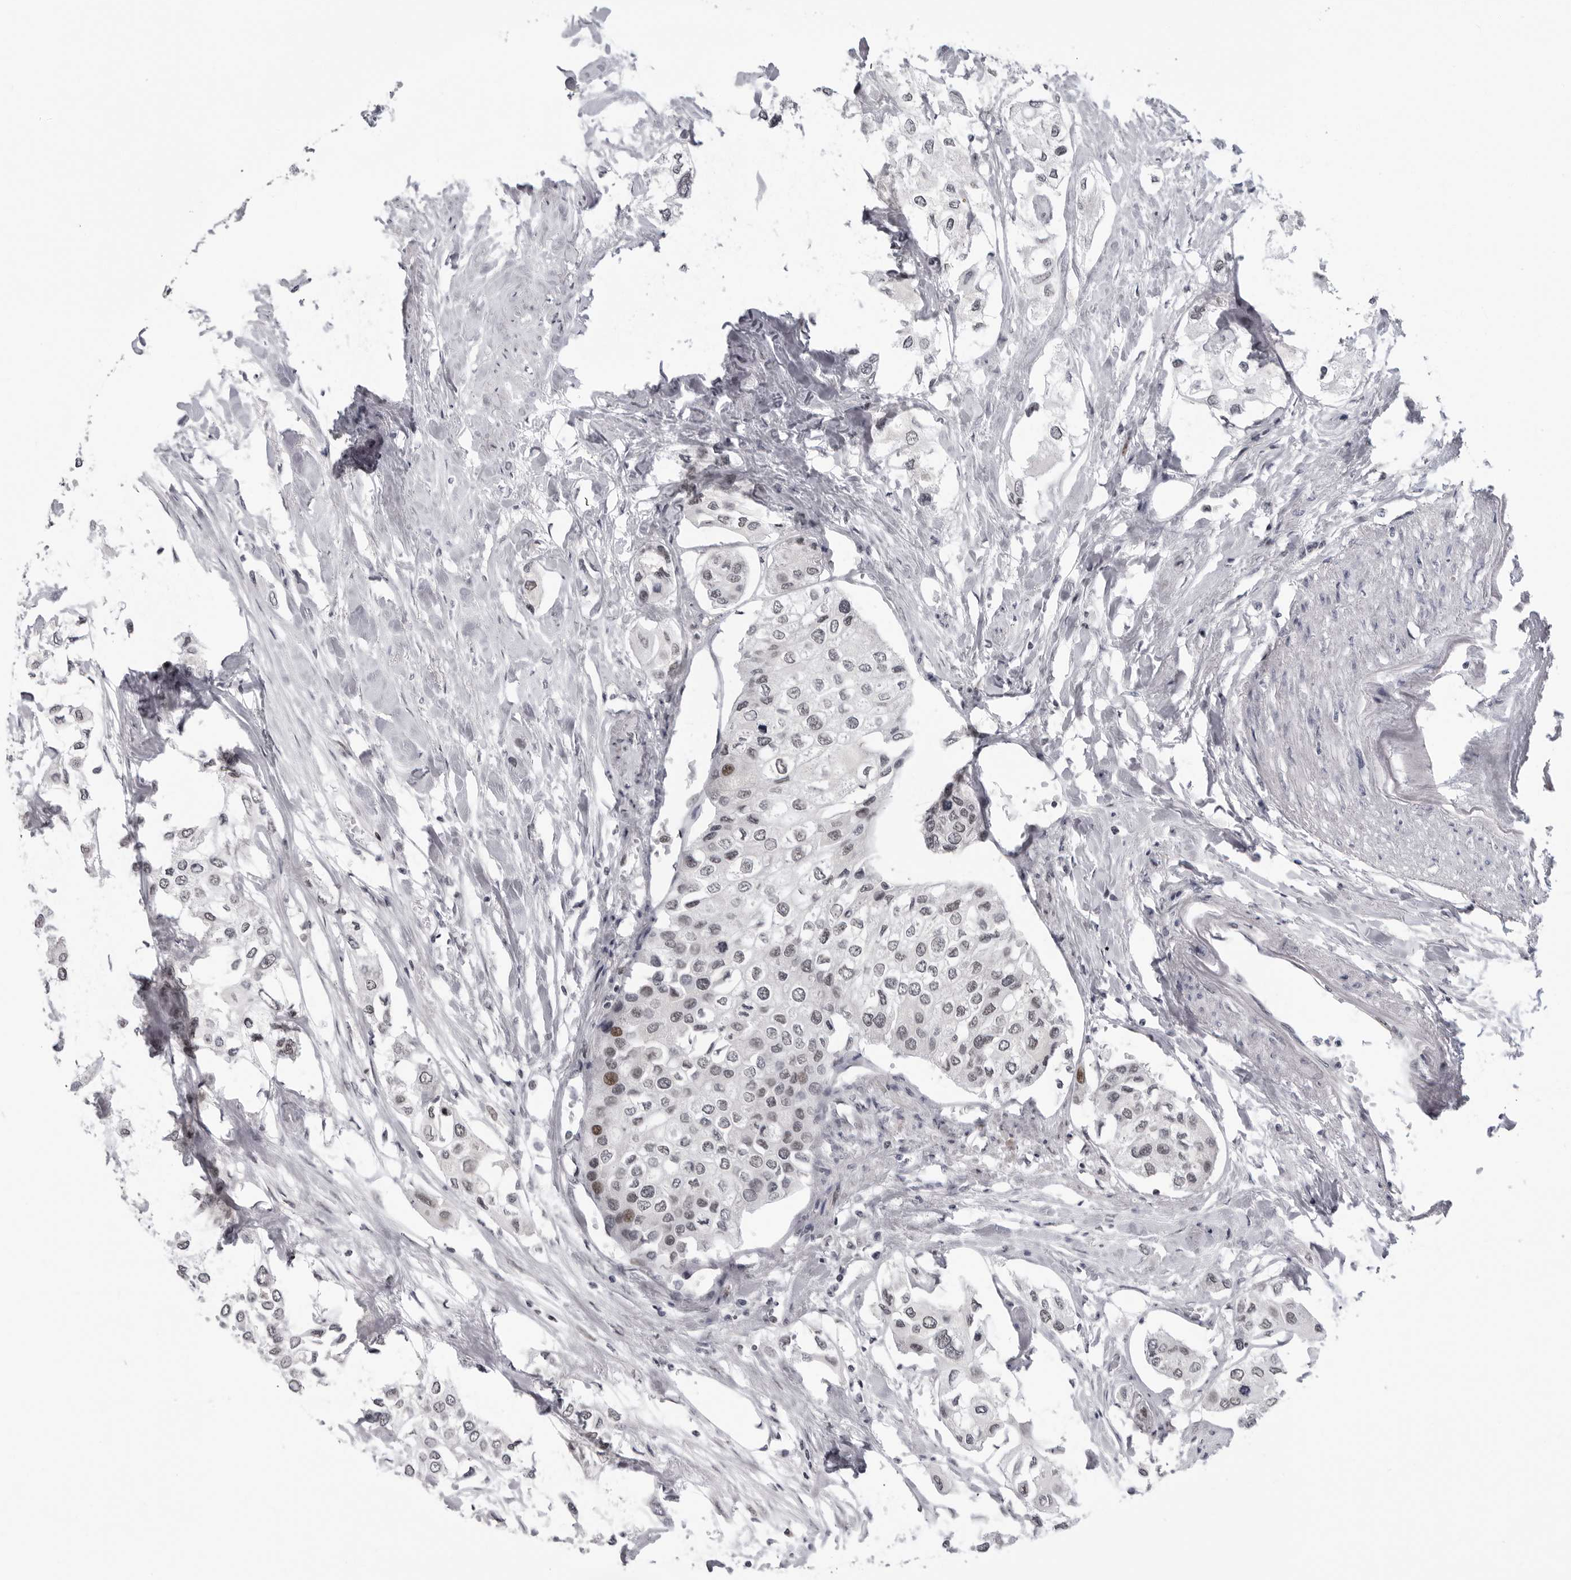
{"staining": {"intensity": "moderate", "quantity": "<25%", "location": "nuclear"}, "tissue": "urothelial cancer", "cell_type": "Tumor cells", "image_type": "cancer", "snomed": [{"axis": "morphology", "description": "Urothelial carcinoma, High grade"}, {"axis": "topography", "description": "Urinary bladder"}], "caption": "About <25% of tumor cells in urothelial cancer display moderate nuclear protein positivity as visualized by brown immunohistochemical staining.", "gene": "ALPK2", "patient": {"sex": "male", "age": 64}}